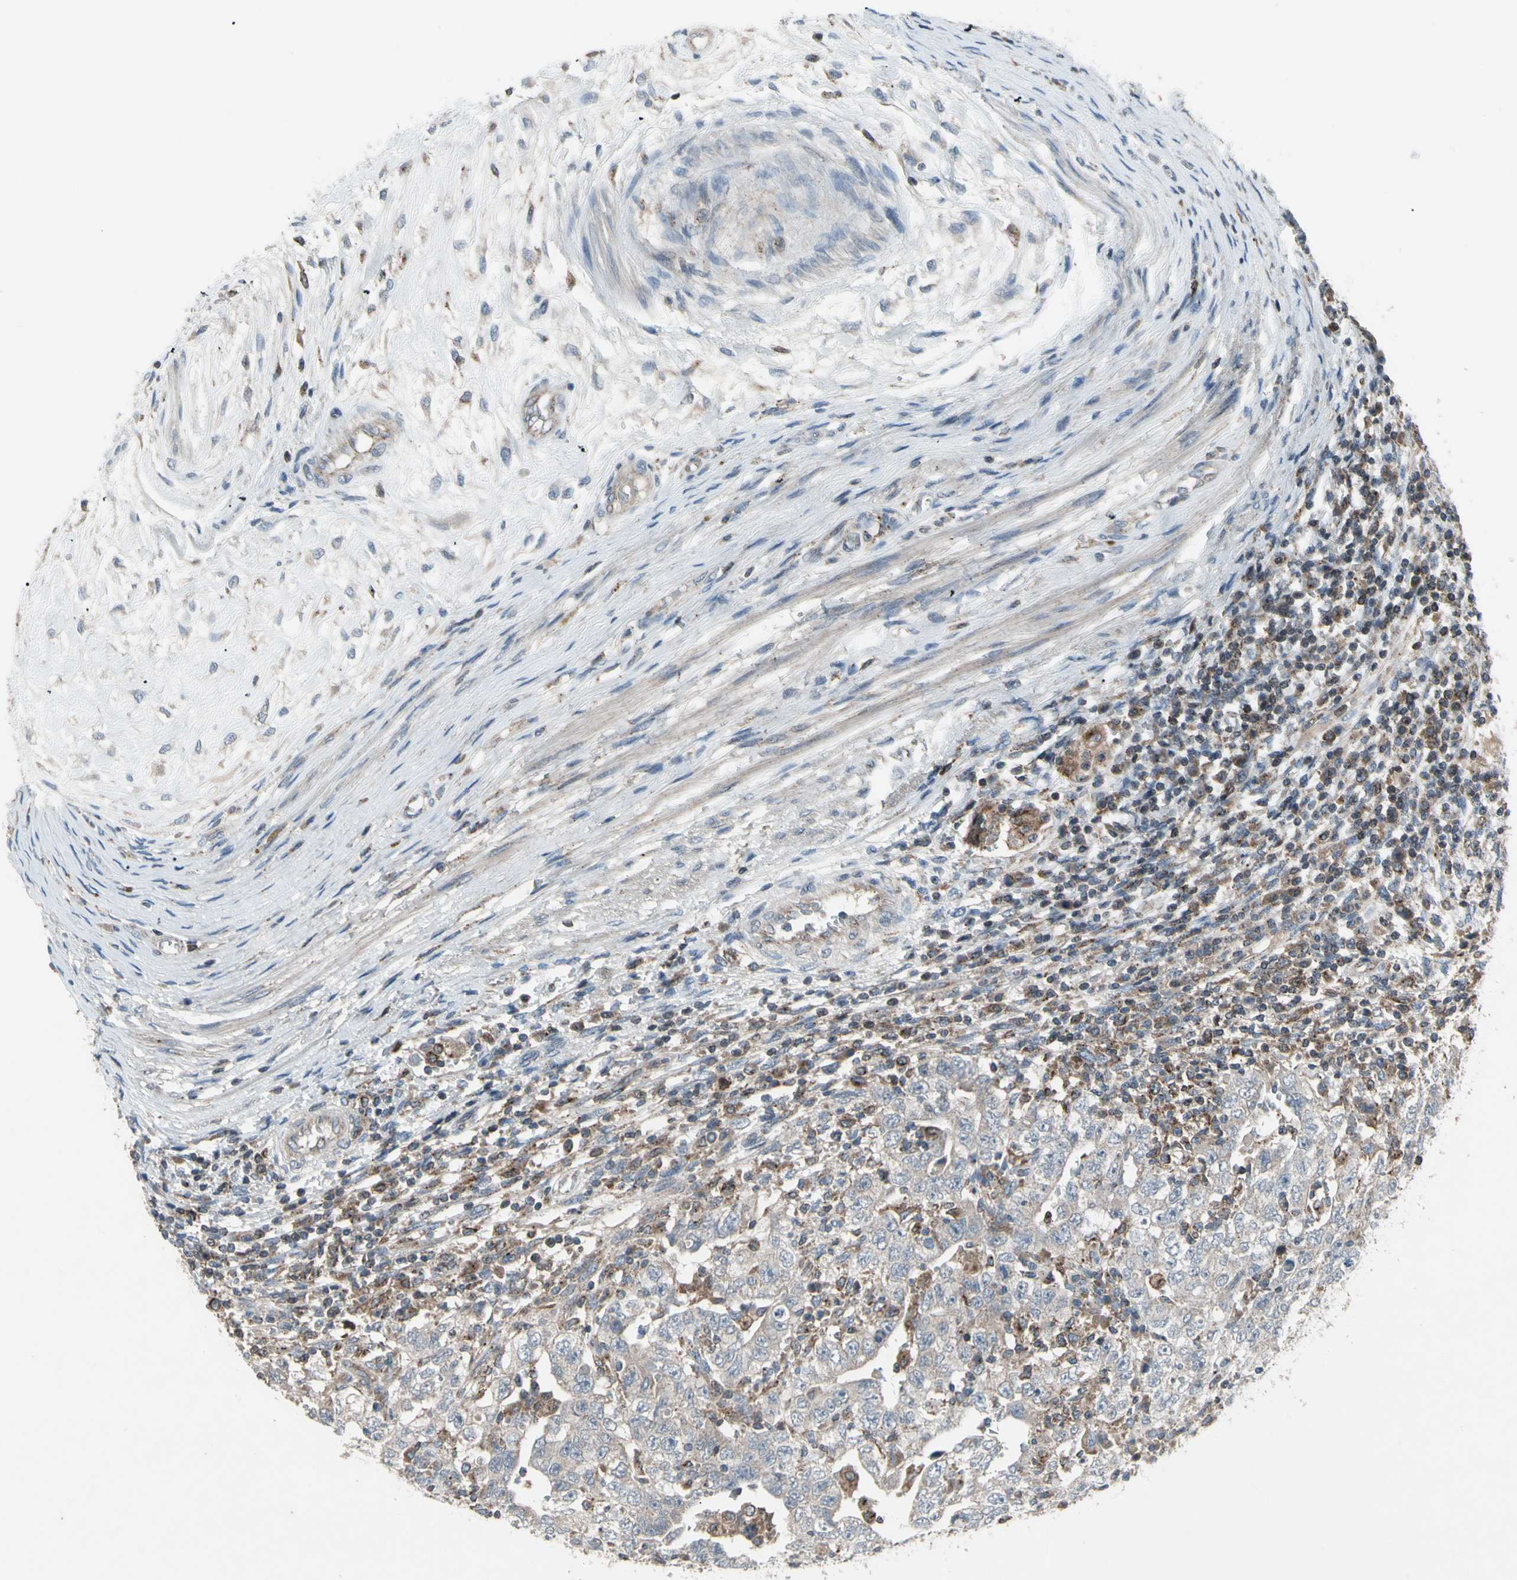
{"staining": {"intensity": "weak", "quantity": "<25%", "location": "cytoplasmic/membranous"}, "tissue": "testis cancer", "cell_type": "Tumor cells", "image_type": "cancer", "snomed": [{"axis": "morphology", "description": "Carcinoma, Embryonal, NOS"}, {"axis": "topography", "description": "Testis"}], "caption": "This micrograph is of embryonal carcinoma (testis) stained with immunohistochemistry (IHC) to label a protein in brown with the nuclei are counter-stained blue. There is no staining in tumor cells.", "gene": "NMI", "patient": {"sex": "male", "age": 26}}